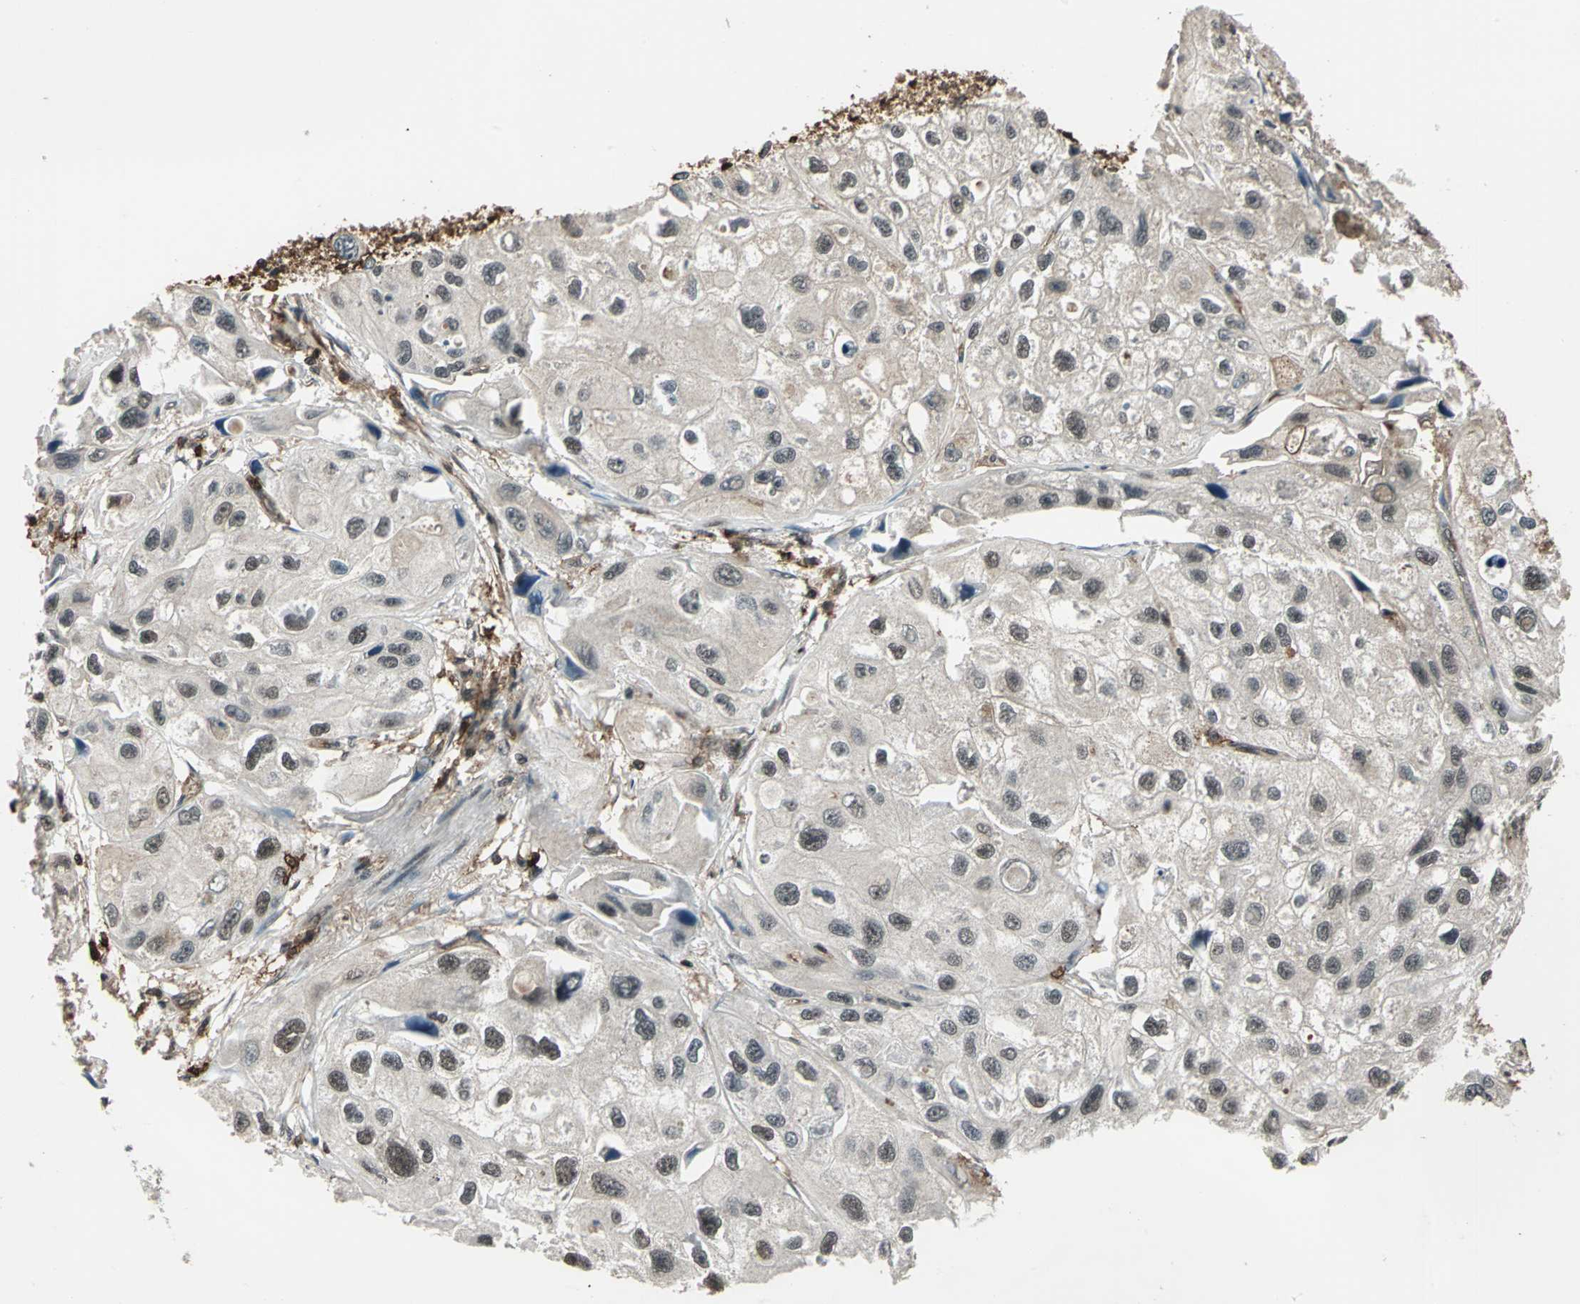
{"staining": {"intensity": "moderate", "quantity": ">75%", "location": "nuclear"}, "tissue": "urothelial cancer", "cell_type": "Tumor cells", "image_type": "cancer", "snomed": [{"axis": "morphology", "description": "Urothelial carcinoma, High grade"}, {"axis": "topography", "description": "Urinary bladder"}], "caption": "Human high-grade urothelial carcinoma stained for a protein (brown) displays moderate nuclear positive staining in approximately >75% of tumor cells.", "gene": "NR2C2", "patient": {"sex": "female", "age": 64}}